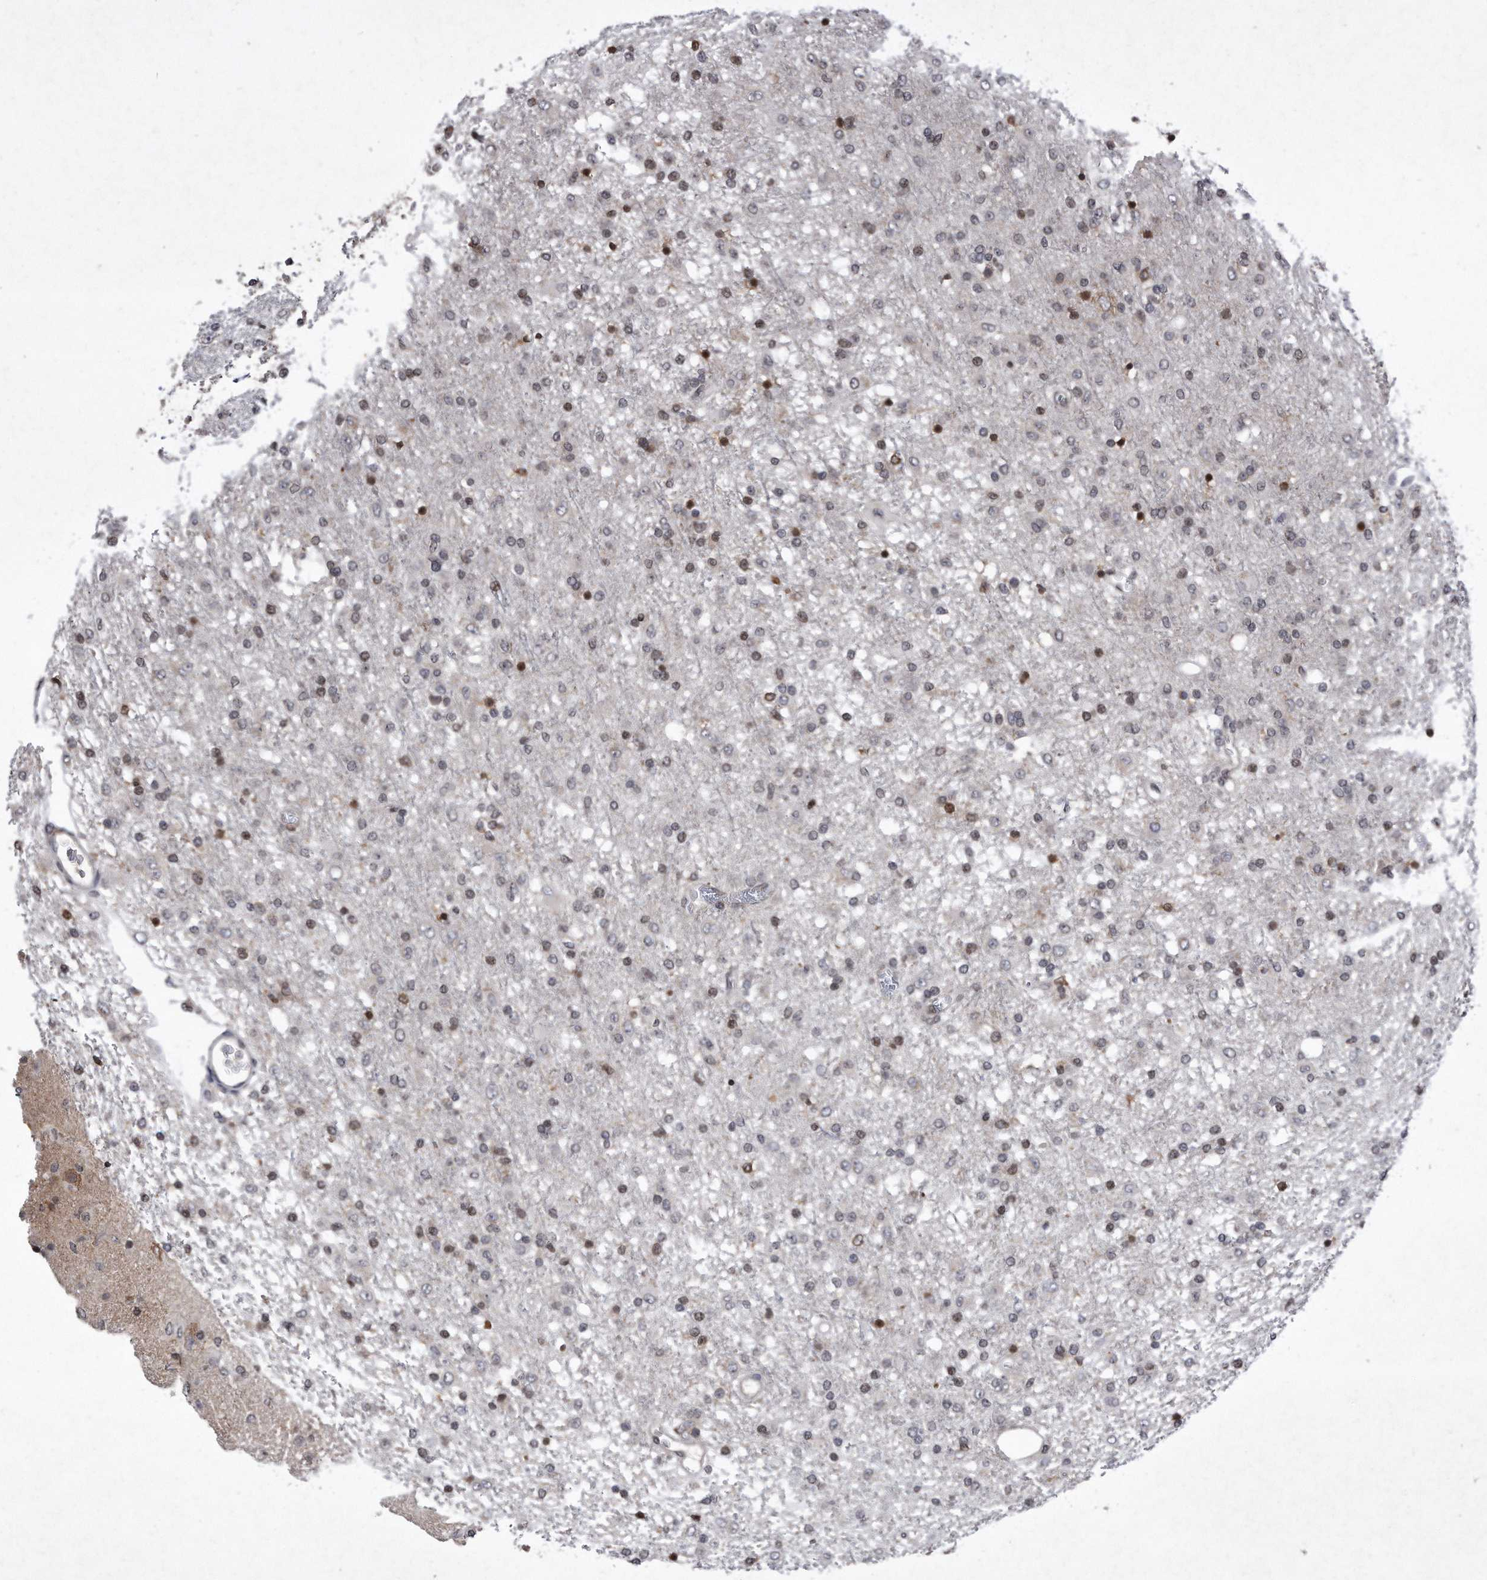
{"staining": {"intensity": "moderate", "quantity": "<25%", "location": "cytoplasmic/membranous,nuclear"}, "tissue": "glioma", "cell_type": "Tumor cells", "image_type": "cancer", "snomed": [{"axis": "morphology", "description": "Glioma, malignant, Low grade"}, {"axis": "topography", "description": "Brain"}], "caption": "IHC (DAB) staining of glioma shows moderate cytoplasmic/membranous and nuclear protein expression in about <25% of tumor cells.", "gene": "DAB1", "patient": {"sex": "male", "age": 65}}